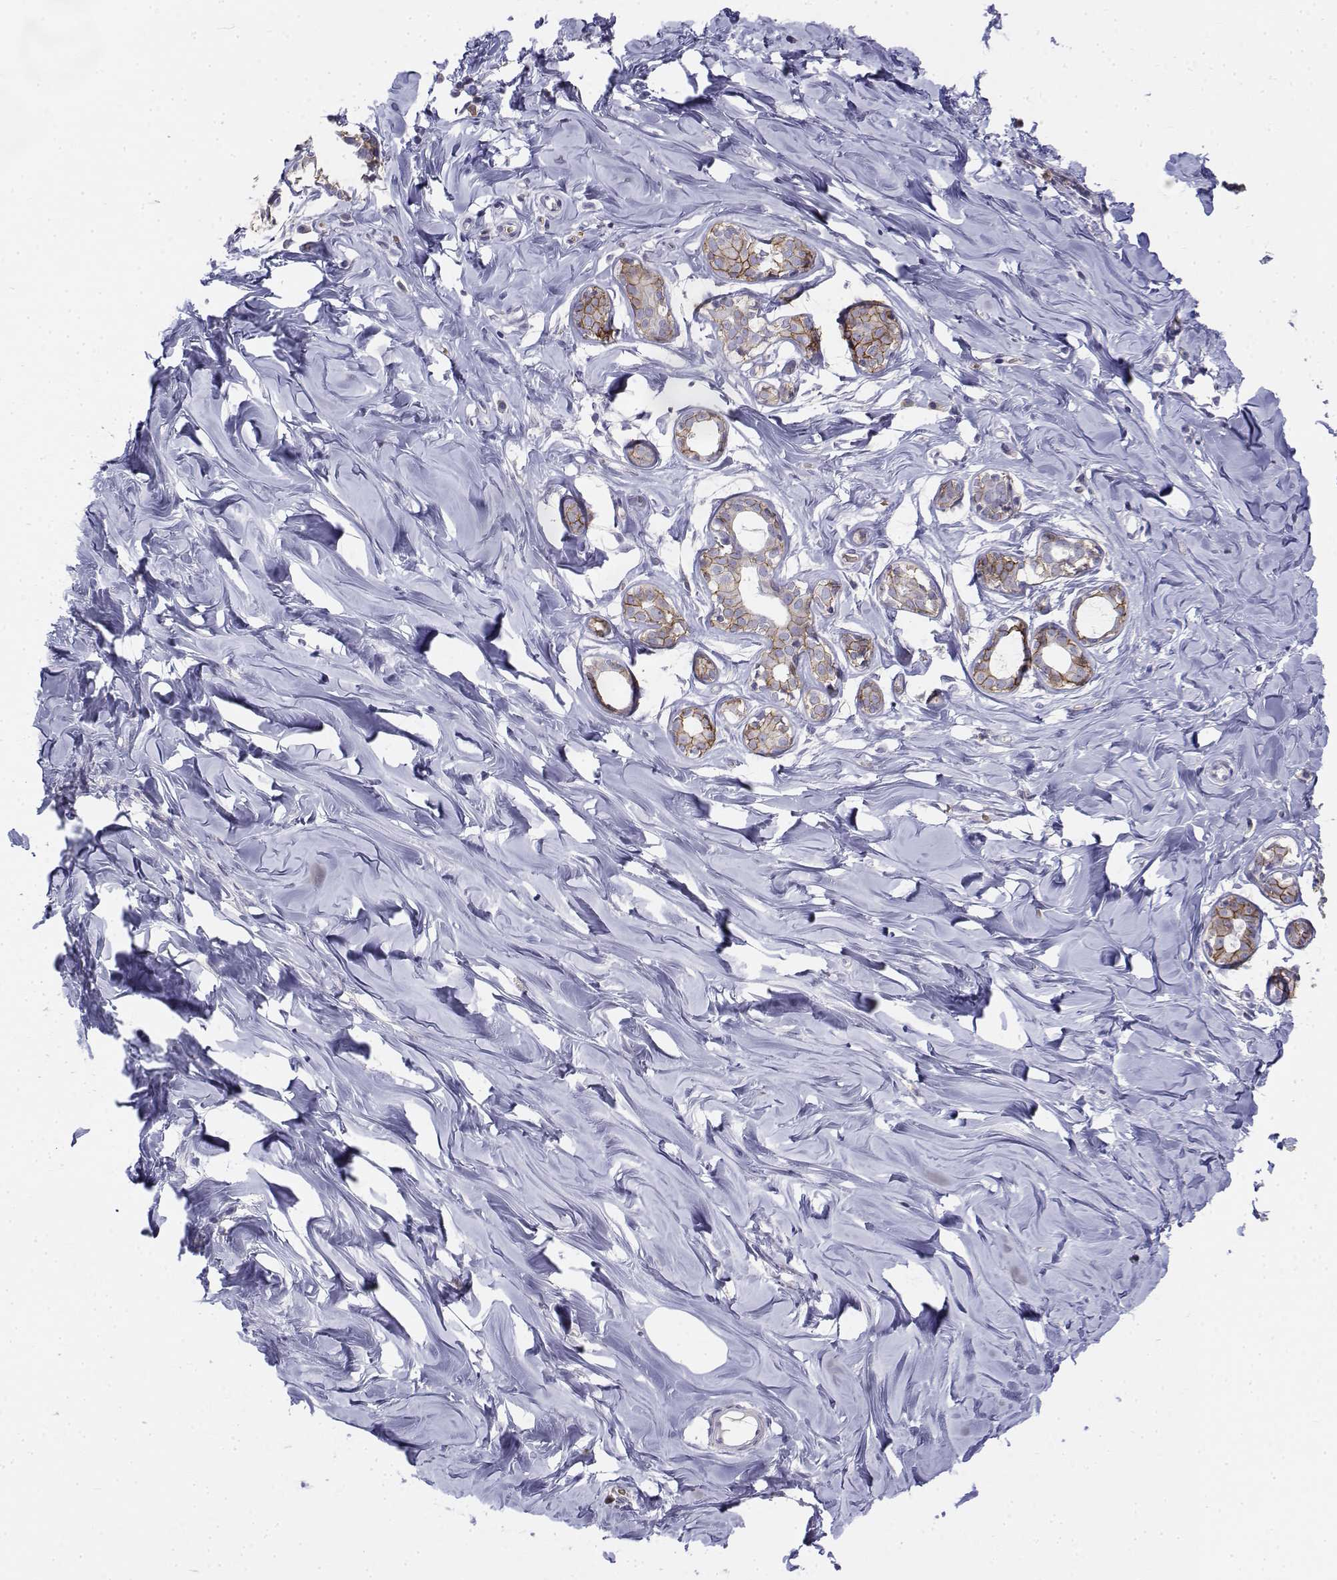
{"staining": {"intensity": "negative", "quantity": "none", "location": "none"}, "tissue": "breast", "cell_type": "Adipocytes", "image_type": "normal", "snomed": [{"axis": "morphology", "description": "Normal tissue, NOS"}, {"axis": "topography", "description": "Breast"}], "caption": "Immunohistochemistry of benign human breast exhibits no positivity in adipocytes.", "gene": "CADM1", "patient": {"sex": "female", "age": 27}}